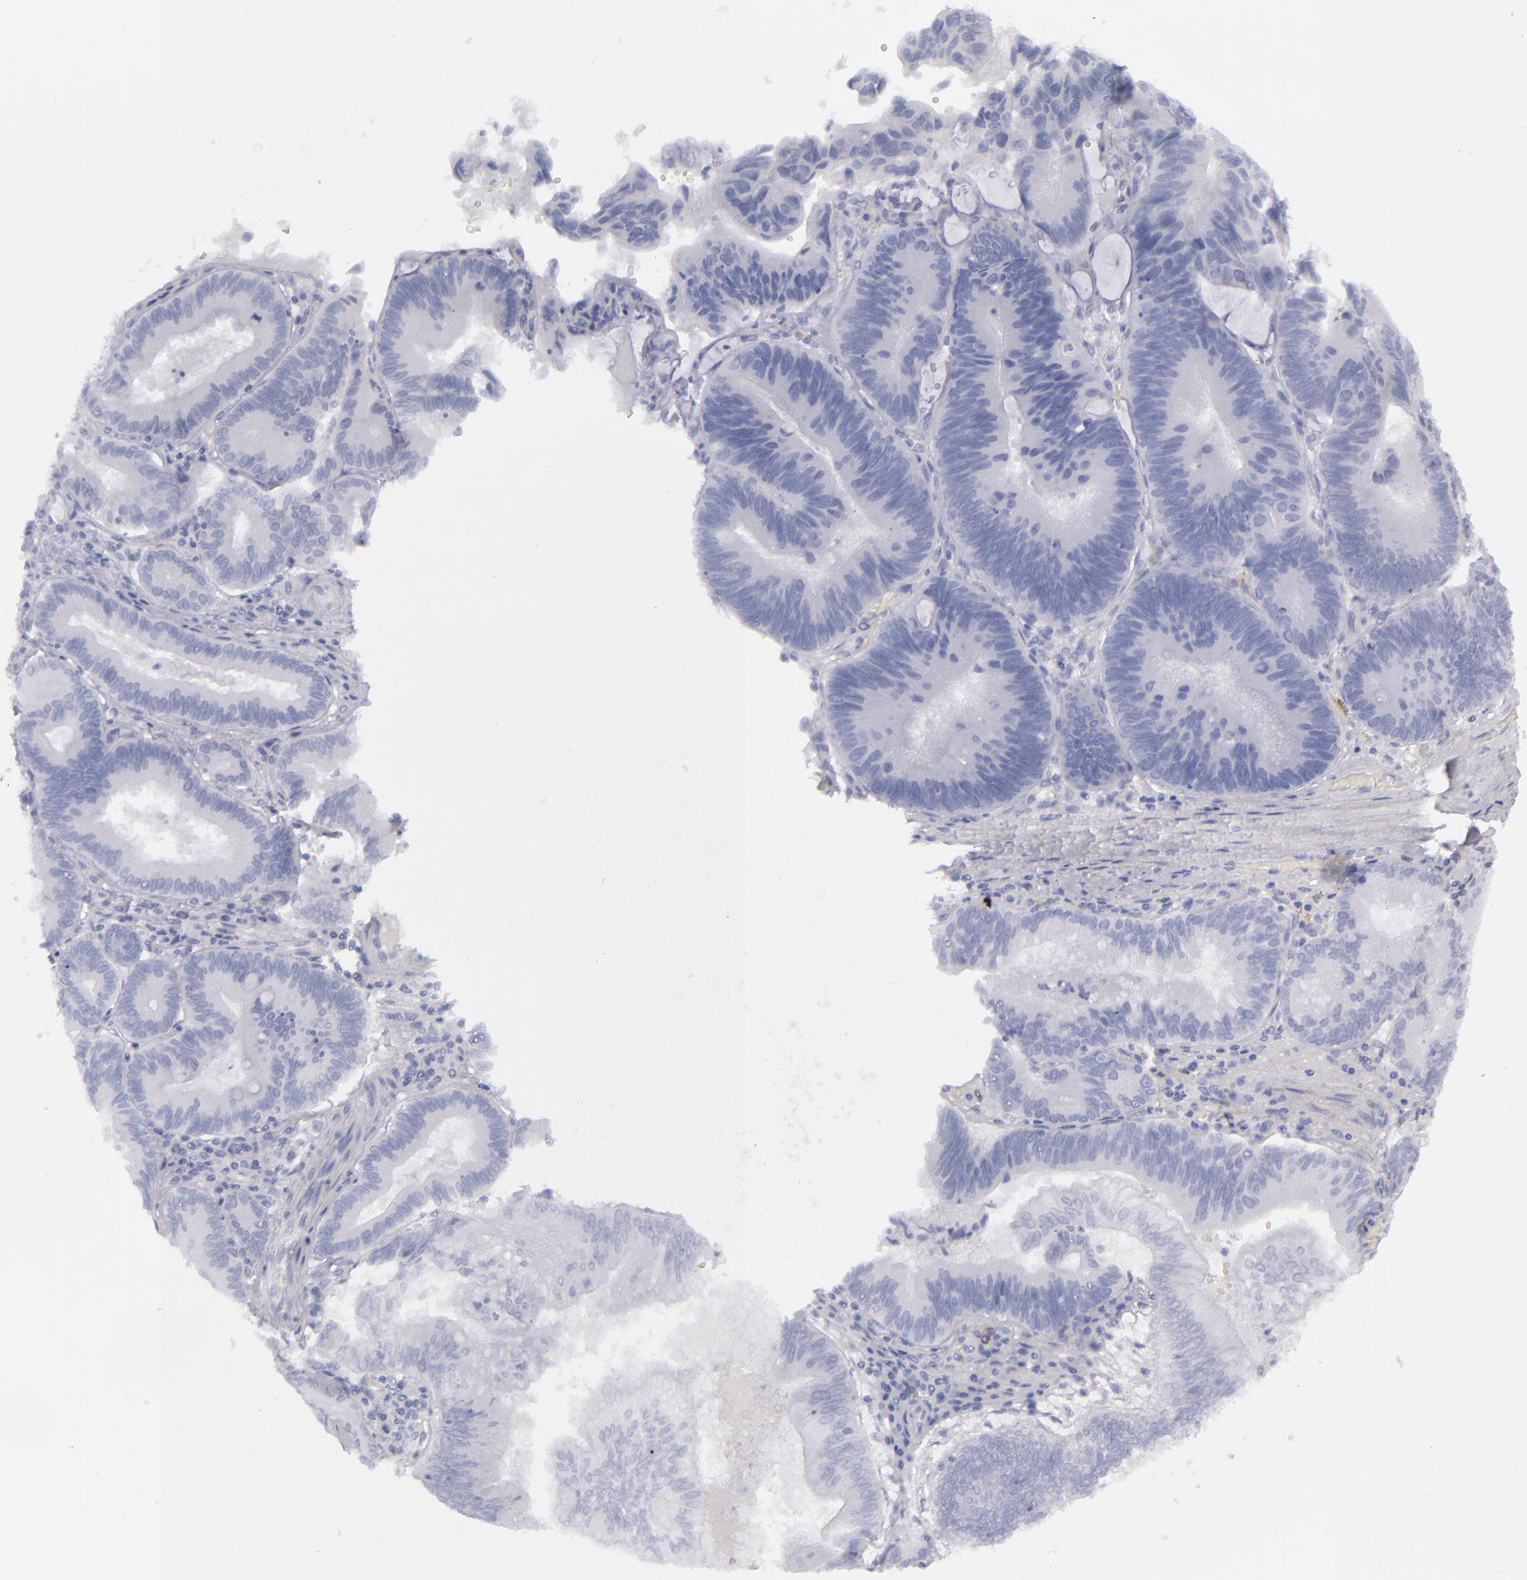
{"staining": {"intensity": "negative", "quantity": "none", "location": "none"}, "tissue": "pancreatic cancer", "cell_type": "Tumor cells", "image_type": "cancer", "snomed": [{"axis": "morphology", "description": "Adenocarcinoma, NOS"}, {"axis": "topography", "description": "Pancreas"}], "caption": "The histopathology image shows no staining of tumor cells in pancreatic adenocarcinoma.", "gene": "CD22", "patient": {"sex": "male", "age": 82}}